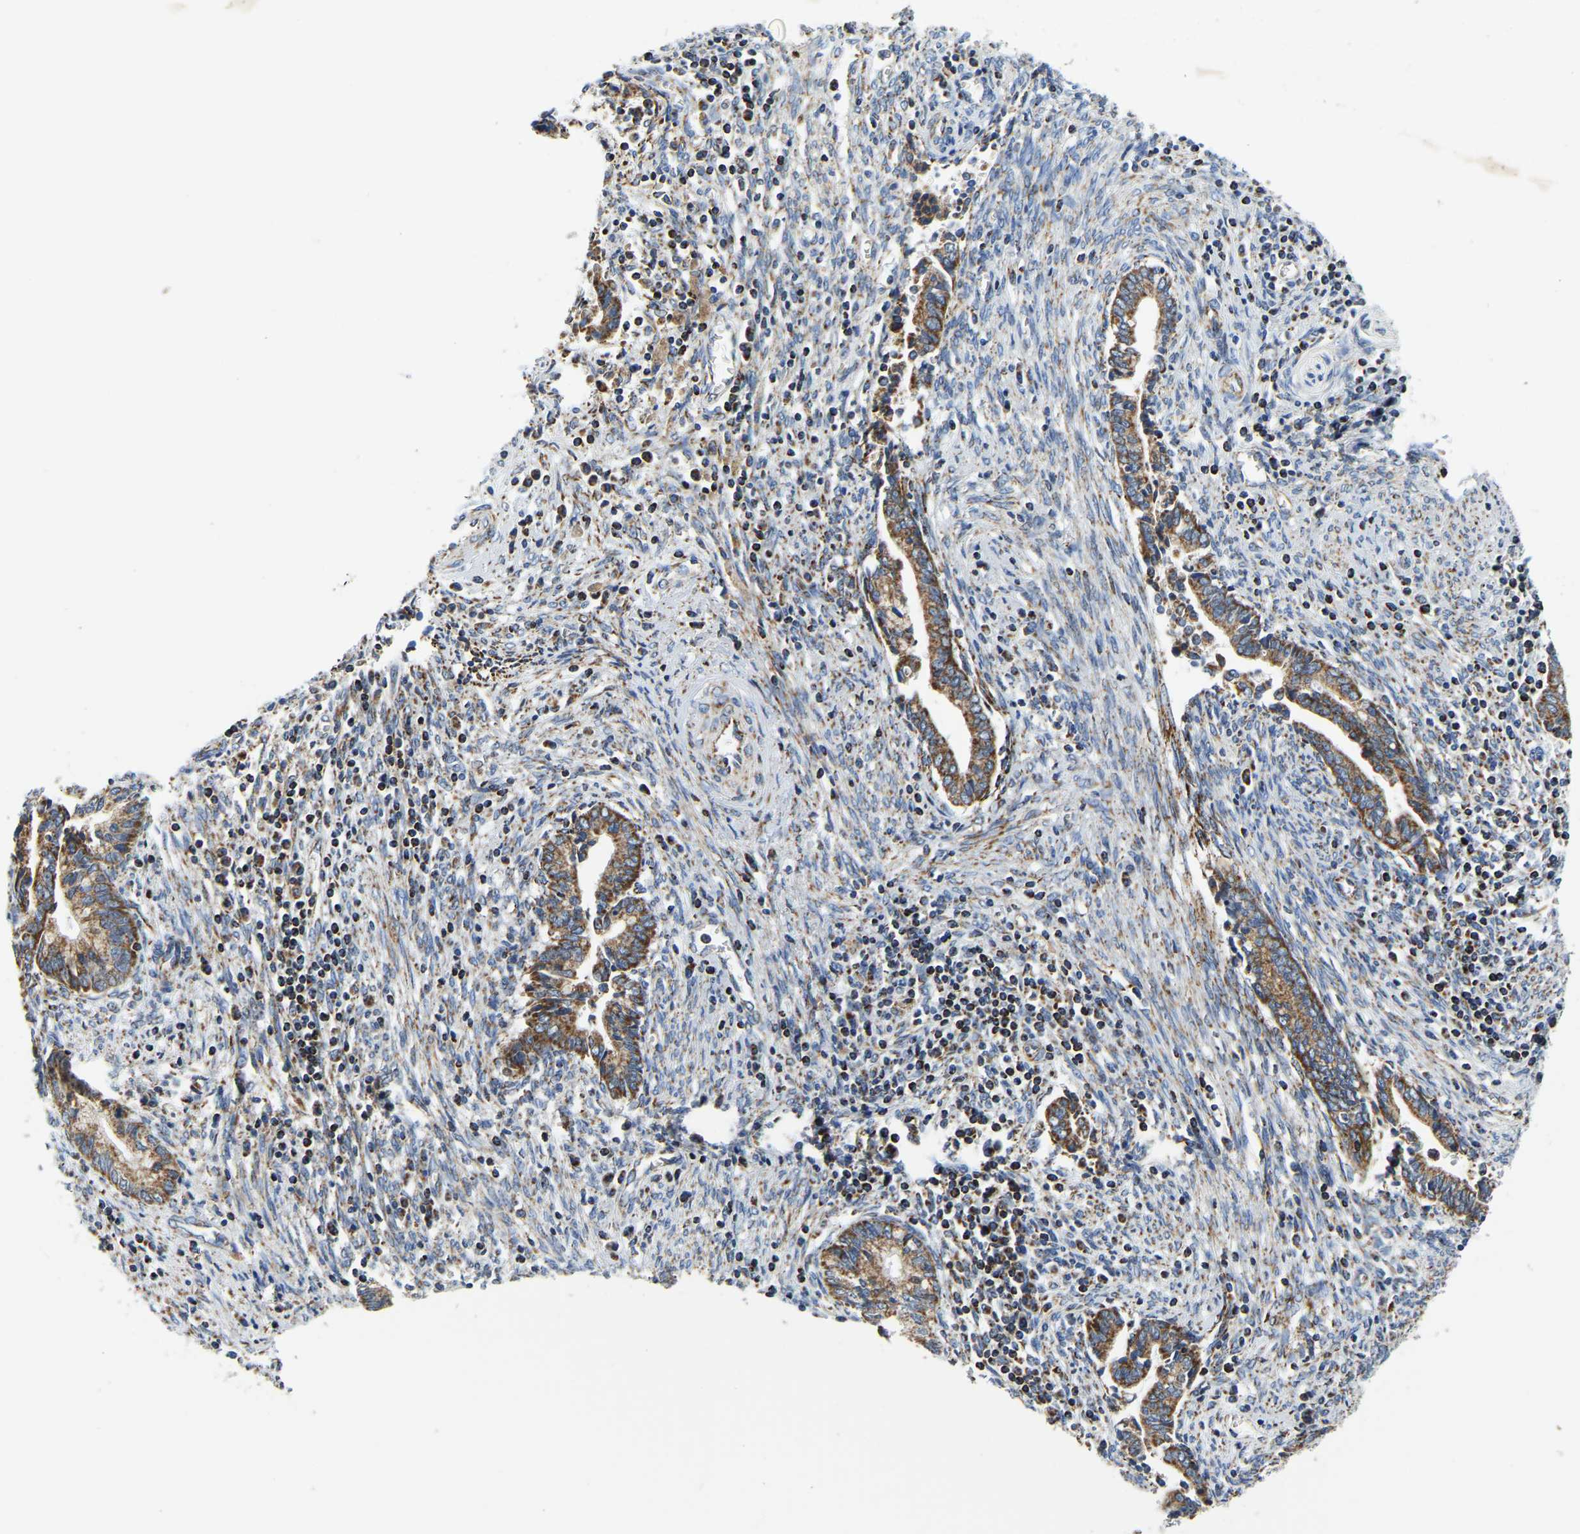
{"staining": {"intensity": "moderate", "quantity": ">75%", "location": "cytoplasmic/membranous"}, "tissue": "cervical cancer", "cell_type": "Tumor cells", "image_type": "cancer", "snomed": [{"axis": "morphology", "description": "Adenocarcinoma, NOS"}, {"axis": "topography", "description": "Cervix"}], "caption": "Brown immunohistochemical staining in human cervical cancer (adenocarcinoma) reveals moderate cytoplasmic/membranous staining in about >75% of tumor cells.", "gene": "SFXN1", "patient": {"sex": "female", "age": 44}}